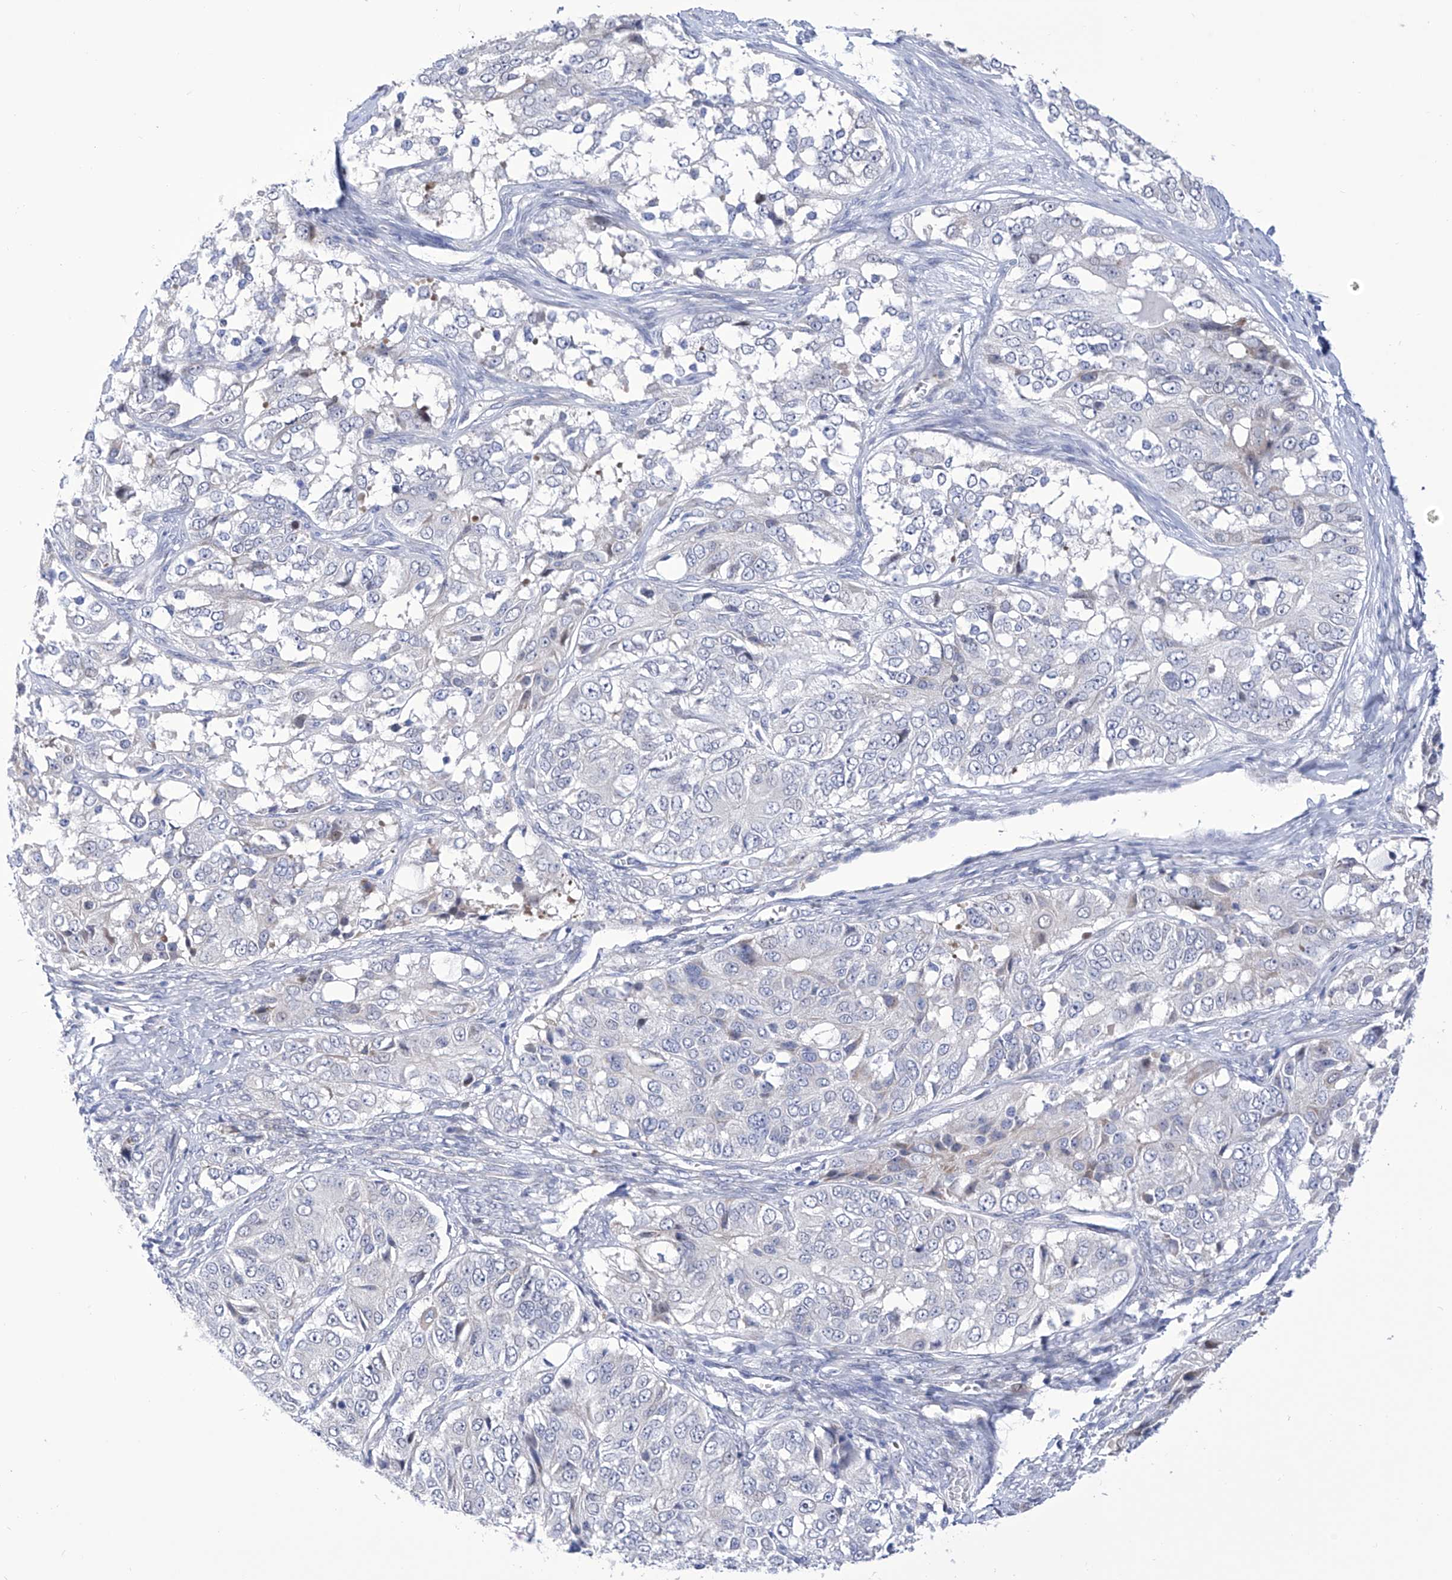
{"staining": {"intensity": "negative", "quantity": "none", "location": "none"}, "tissue": "ovarian cancer", "cell_type": "Tumor cells", "image_type": "cancer", "snomed": [{"axis": "morphology", "description": "Carcinoma, endometroid"}, {"axis": "topography", "description": "Ovary"}], "caption": "Tumor cells are negative for protein expression in human endometroid carcinoma (ovarian).", "gene": "C1orf87", "patient": {"sex": "female", "age": 51}}